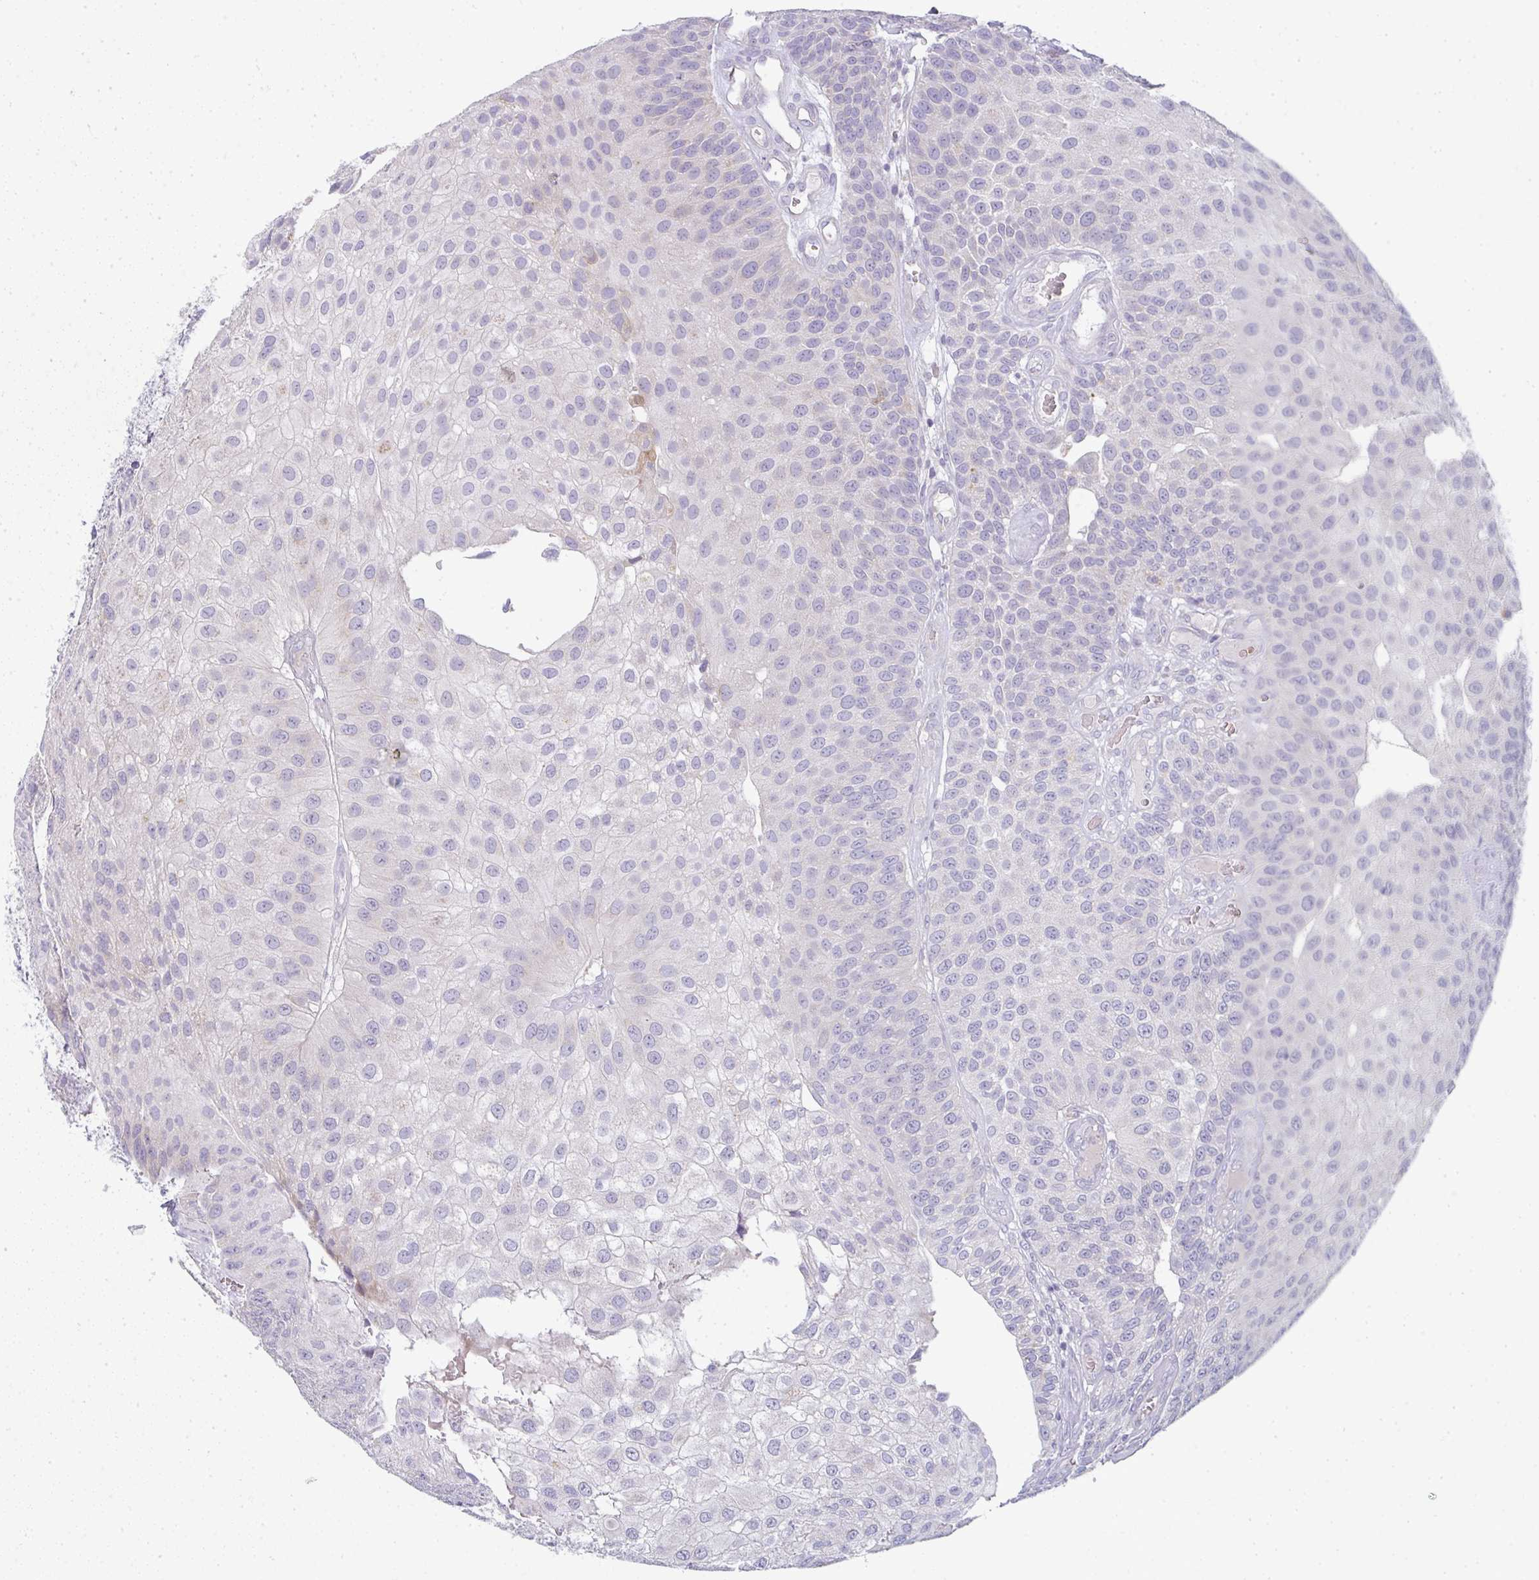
{"staining": {"intensity": "negative", "quantity": "none", "location": "none"}, "tissue": "urothelial cancer", "cell_type": "Tumor cells", "image_type": "cancer", "snomed": [{"axis": "morphology", "description": "Urothelial carcinoma, NOS"}, {"axis": "topography", "description": "Urinary bladder"}], "caption": "The micrograph shows no staining of tumor cells in urothelial cancer.", "gene": "SHB", "patient": {"sex": "male", "age": 87}}